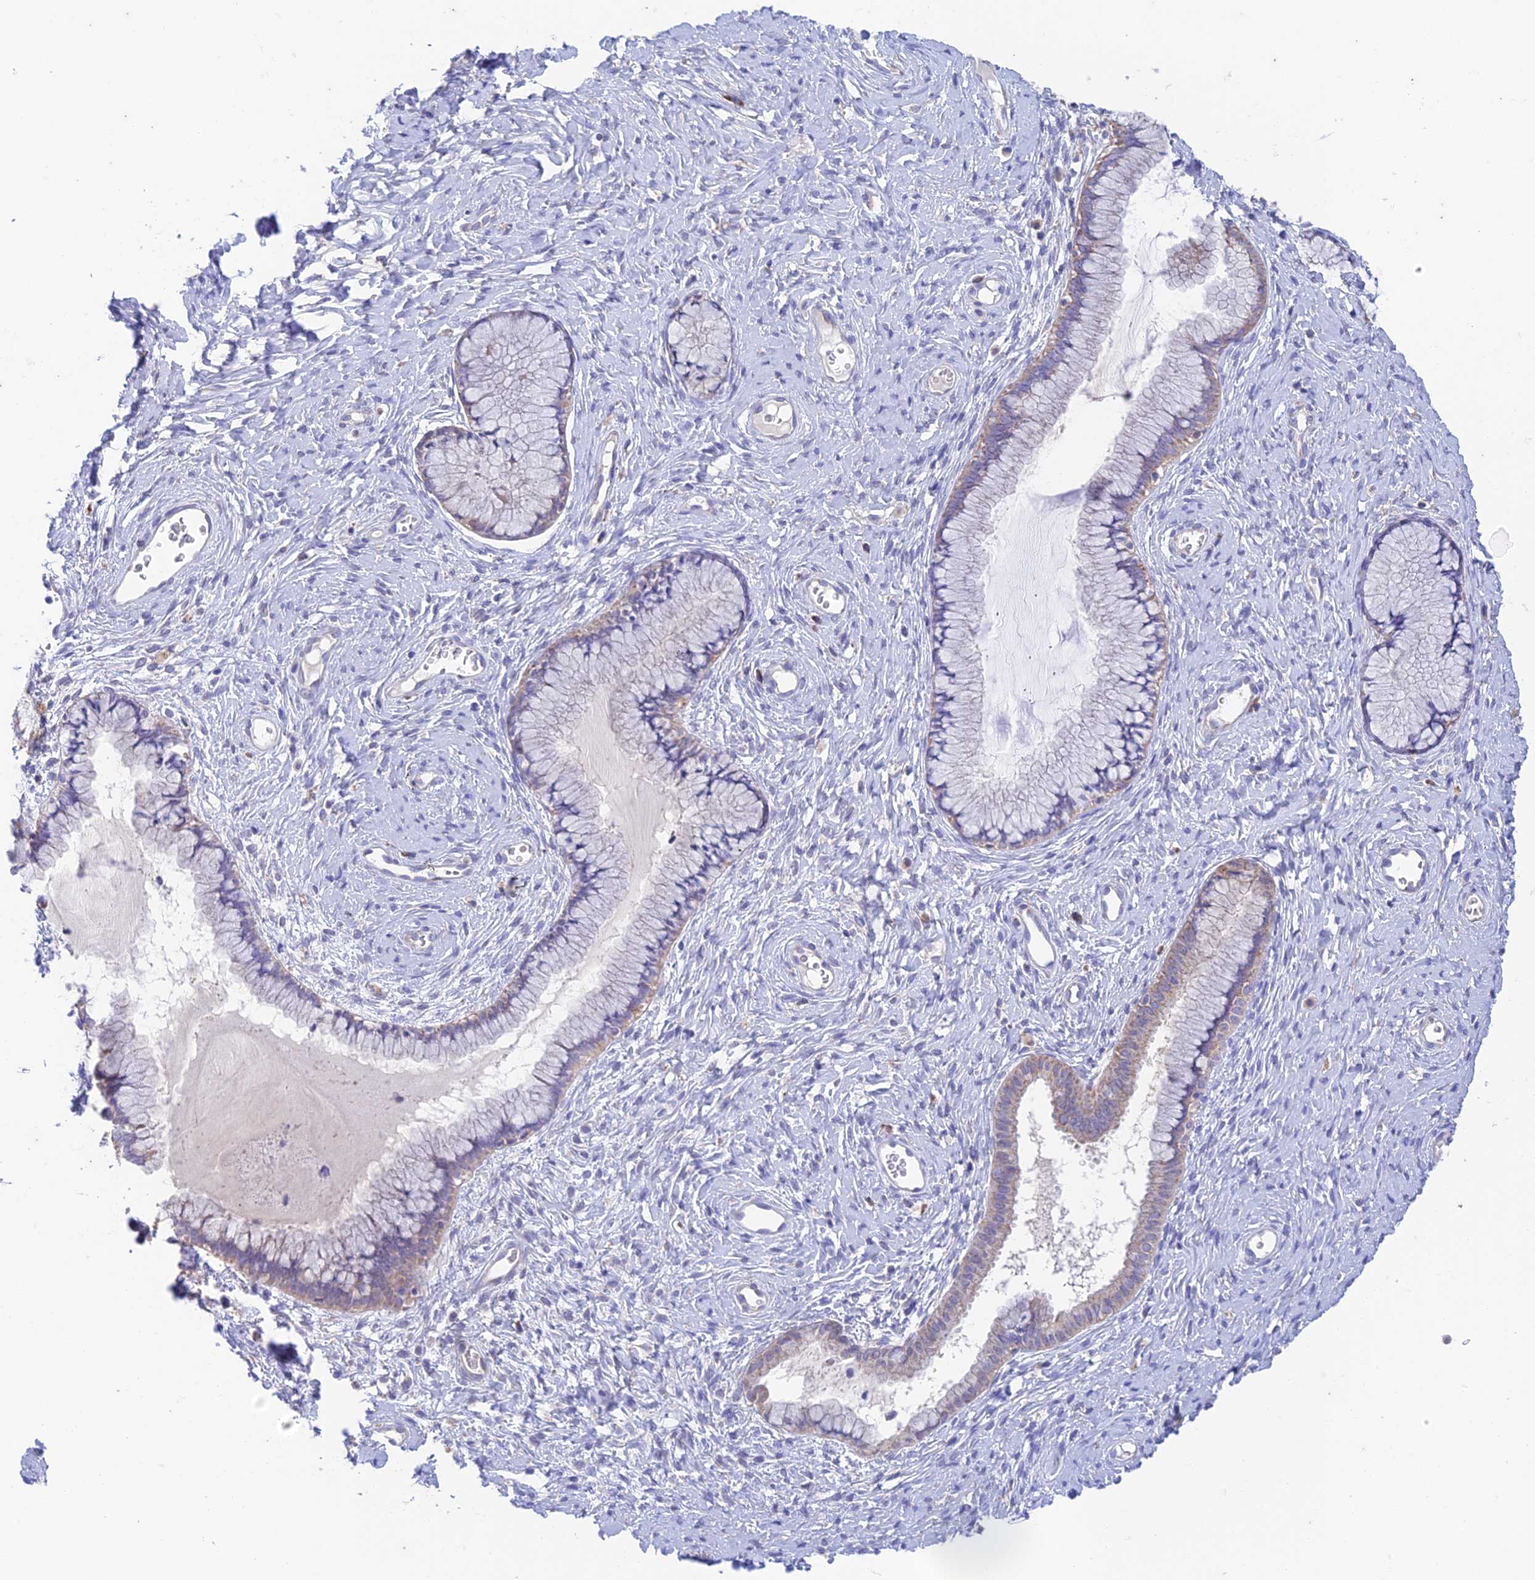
{"staining": {"intensity": "weak", "quantity": "<25%", "location": "cytoplasmic/membranous"}, "tissue": "cervix", "cell_type": "Glandular cells", "image_type": "normal", "snomed": [{"axis": "morphology", "description": "Normal tissue, NOS"}, {"axis": "topography", "description": "Cervix"}], "caption": "DAB immunohistochemical staining of unremarkable human cervix exhibits no significant positivity in glandular cells.", "gene": "ZNF181", "patient": {"sex": "female", "age": 42}}